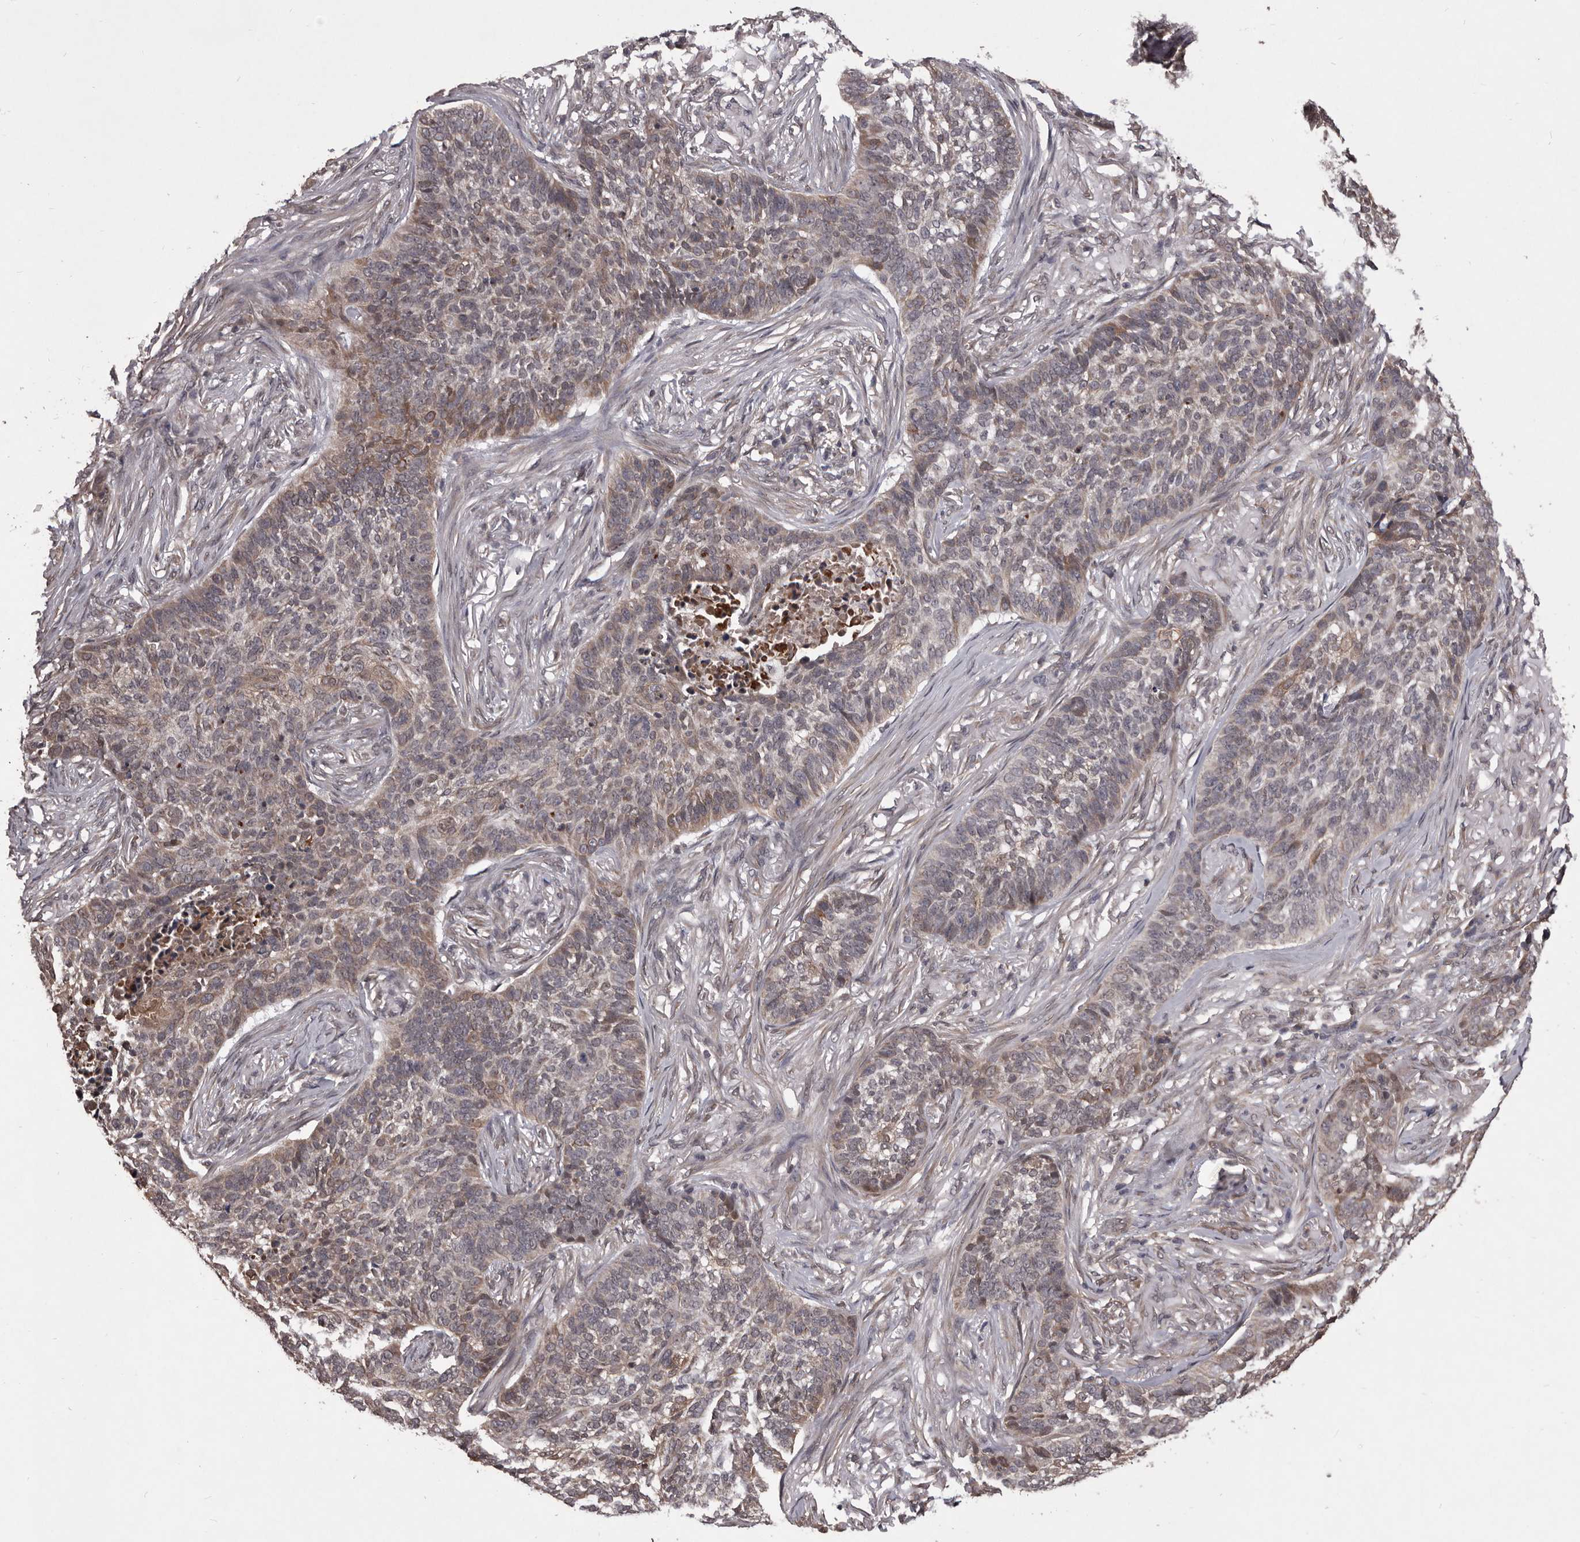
{"staining": {"intensity": "weak", "quantity": "25%-75%", "location": "cytoplasmic/membranous"}, "tissue": "skin cancer", "cell_type": "Tumor cells", "image_type": "cancer", "snomed": [{"axis": "morphology", "description": "Basal cell carcinoma"}, {"axis": "topography", "description": "Skin"}], "caption": "The image demonstrates staining of skin basal cell carcinoma, revealing weak cytoplasmic/membranous protein positivity (brown color) within tumor cells. (DAB (3,3'-diaminobenzidine) IHC, brown staining for protein, blue staining for nuclei).", "gene": "CELF3", "patient": {"sex": "male", "age": 85}}